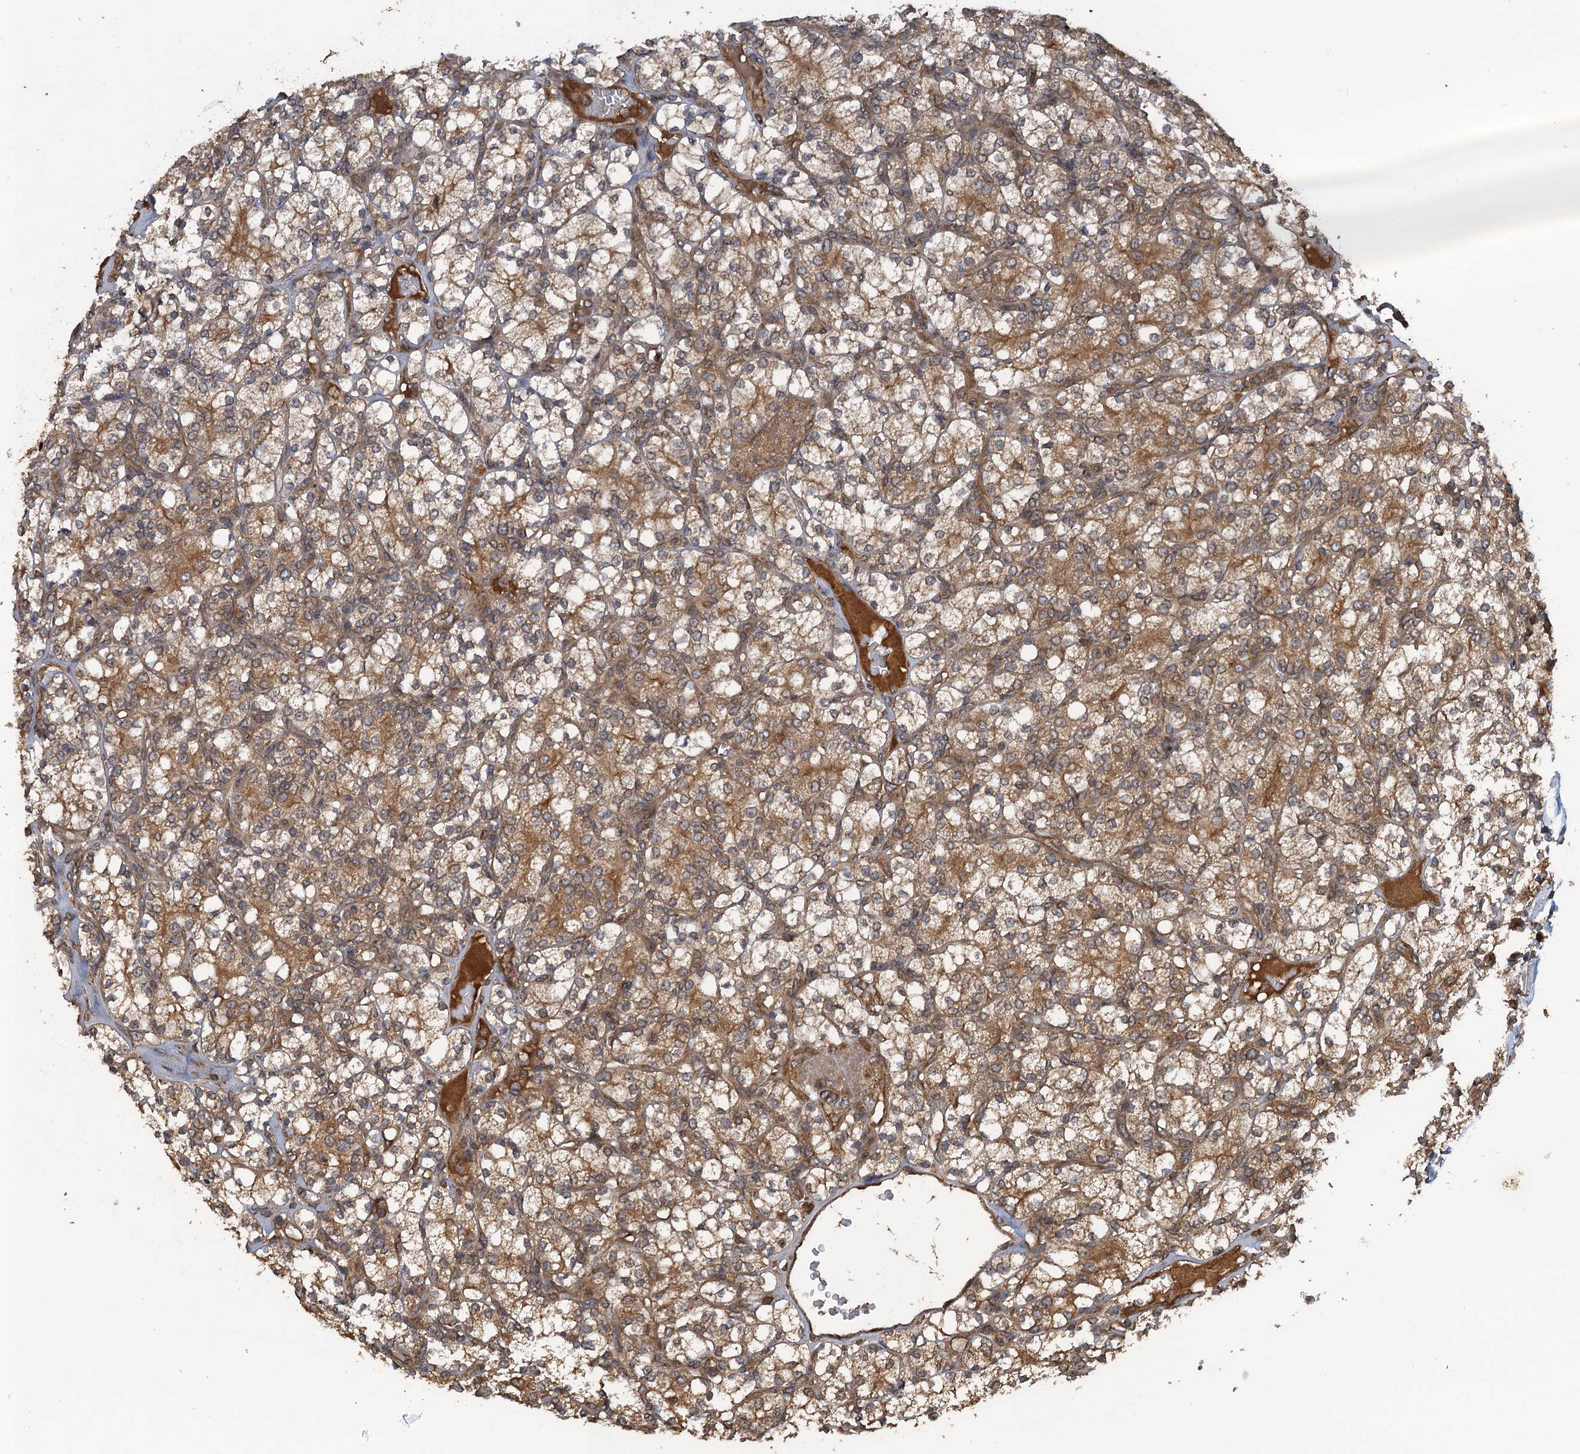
{"staining": {"intensity": "moderate", "quantity": ">75%", "location": "cytoplasmic/membranous"}, "tissue": "renal cancer", "cell_type": "Tumor cells", "image_type": "cancer", "snomed": [{"axis": "morphology", "description": "Adenocarcinoma, NOS"}, {"axis": "topography", "description": "Kidney"}], "caption": "Tumor cells reveal medium levels of moderate cytoplasmic/membranous expression in approximately >75% of cells in human renal cancer. Nuclei are stained in blue.", "gene": "GLE1", "patient": {"sex": "male", "age": 77}}